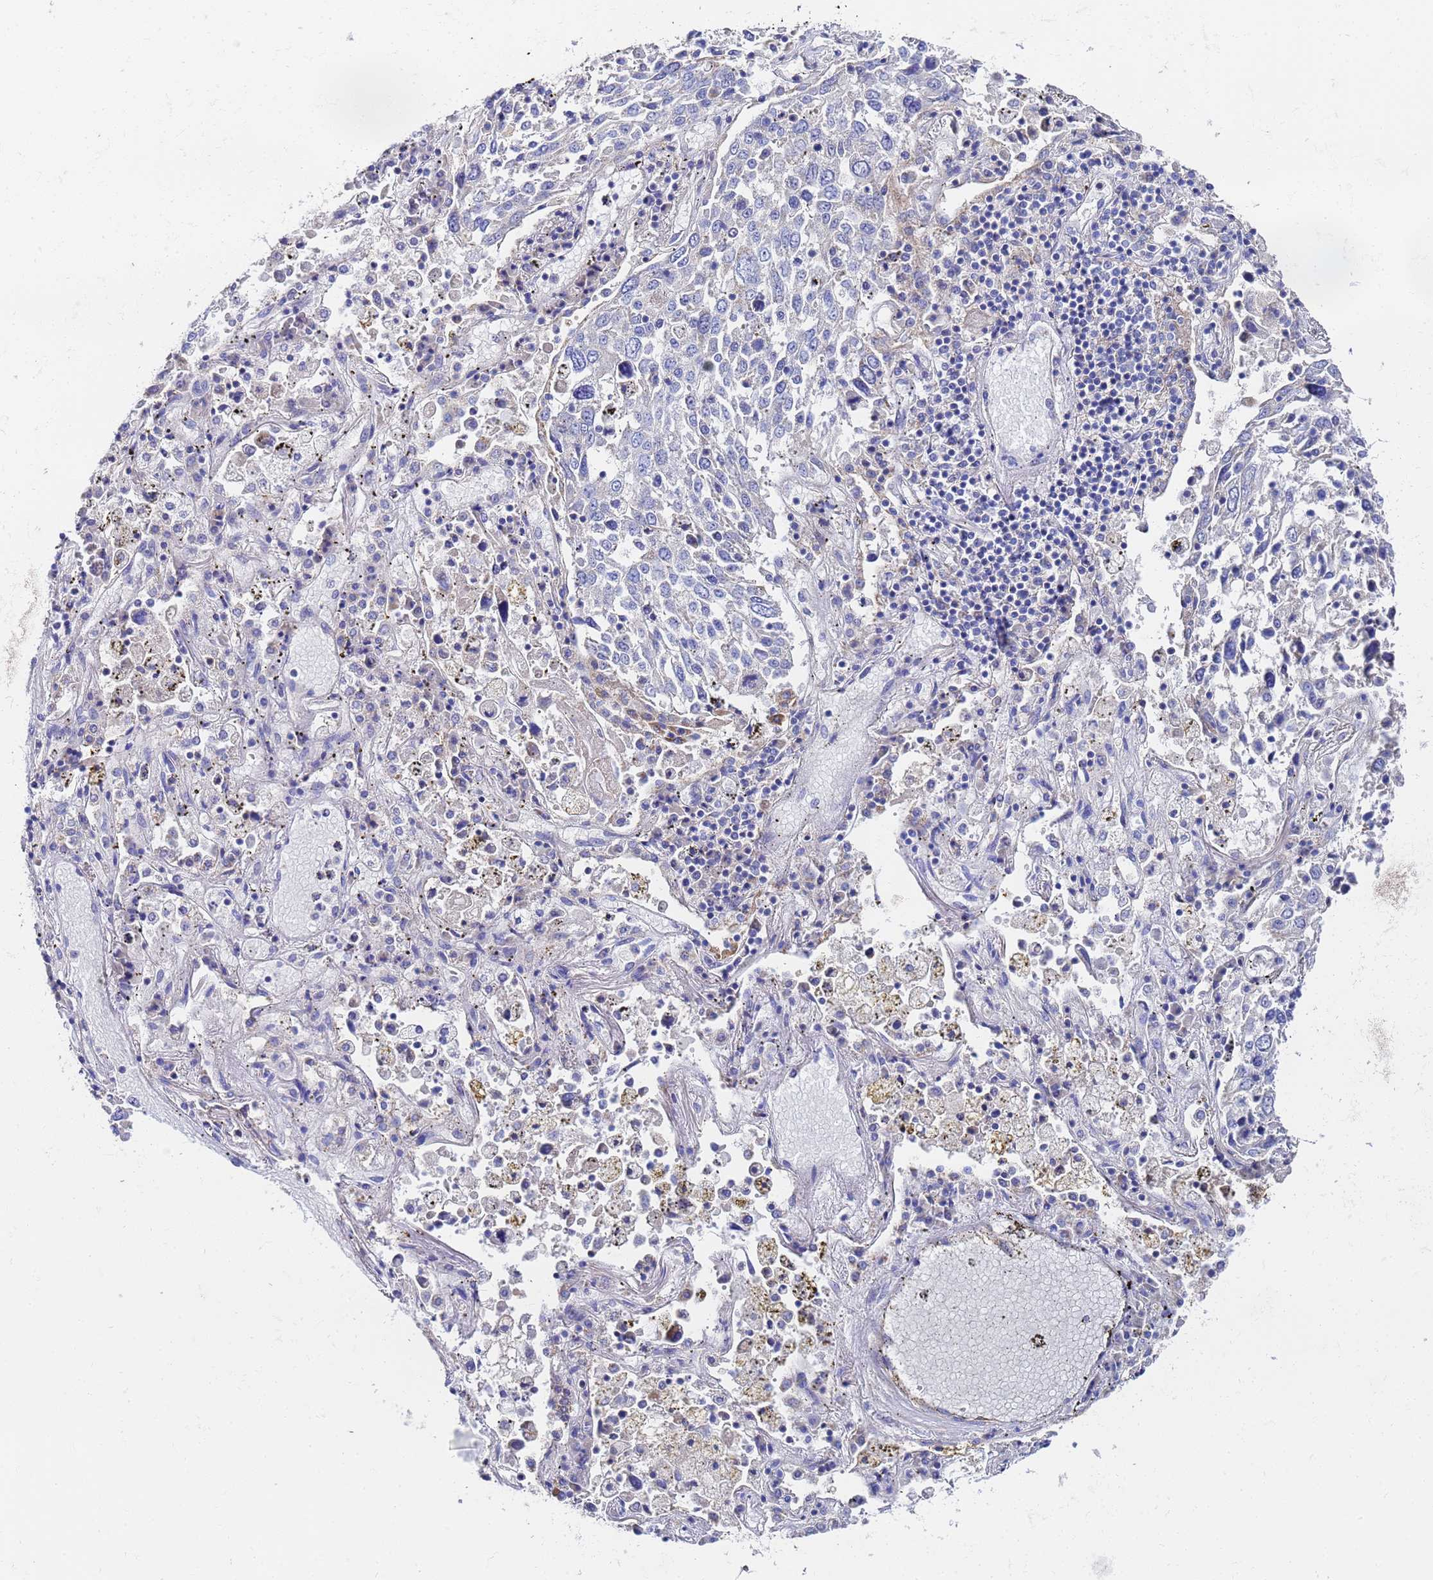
{"staining": {"intensity": "negative", "quantity": "none", "location": "none"}, "tissue": "lung cancer", "cell_type": "Tumor cells", "image_type": "cancer", "snomed": [{"axis": "morphology", "description": "Squamous cell carcinoma, NOS"}, {"axis": "topography", "description": "Lung"}], "caption": "Immunohistochemistry (IHC) micrograph of neoplastic tissue: human lung cancer (squamous cell carcinoma) stained with DAB displays no significant protein positivity in tumor cells.", "gene": "FAHD2A", "patient": {"sex": "male", "age": 65}}